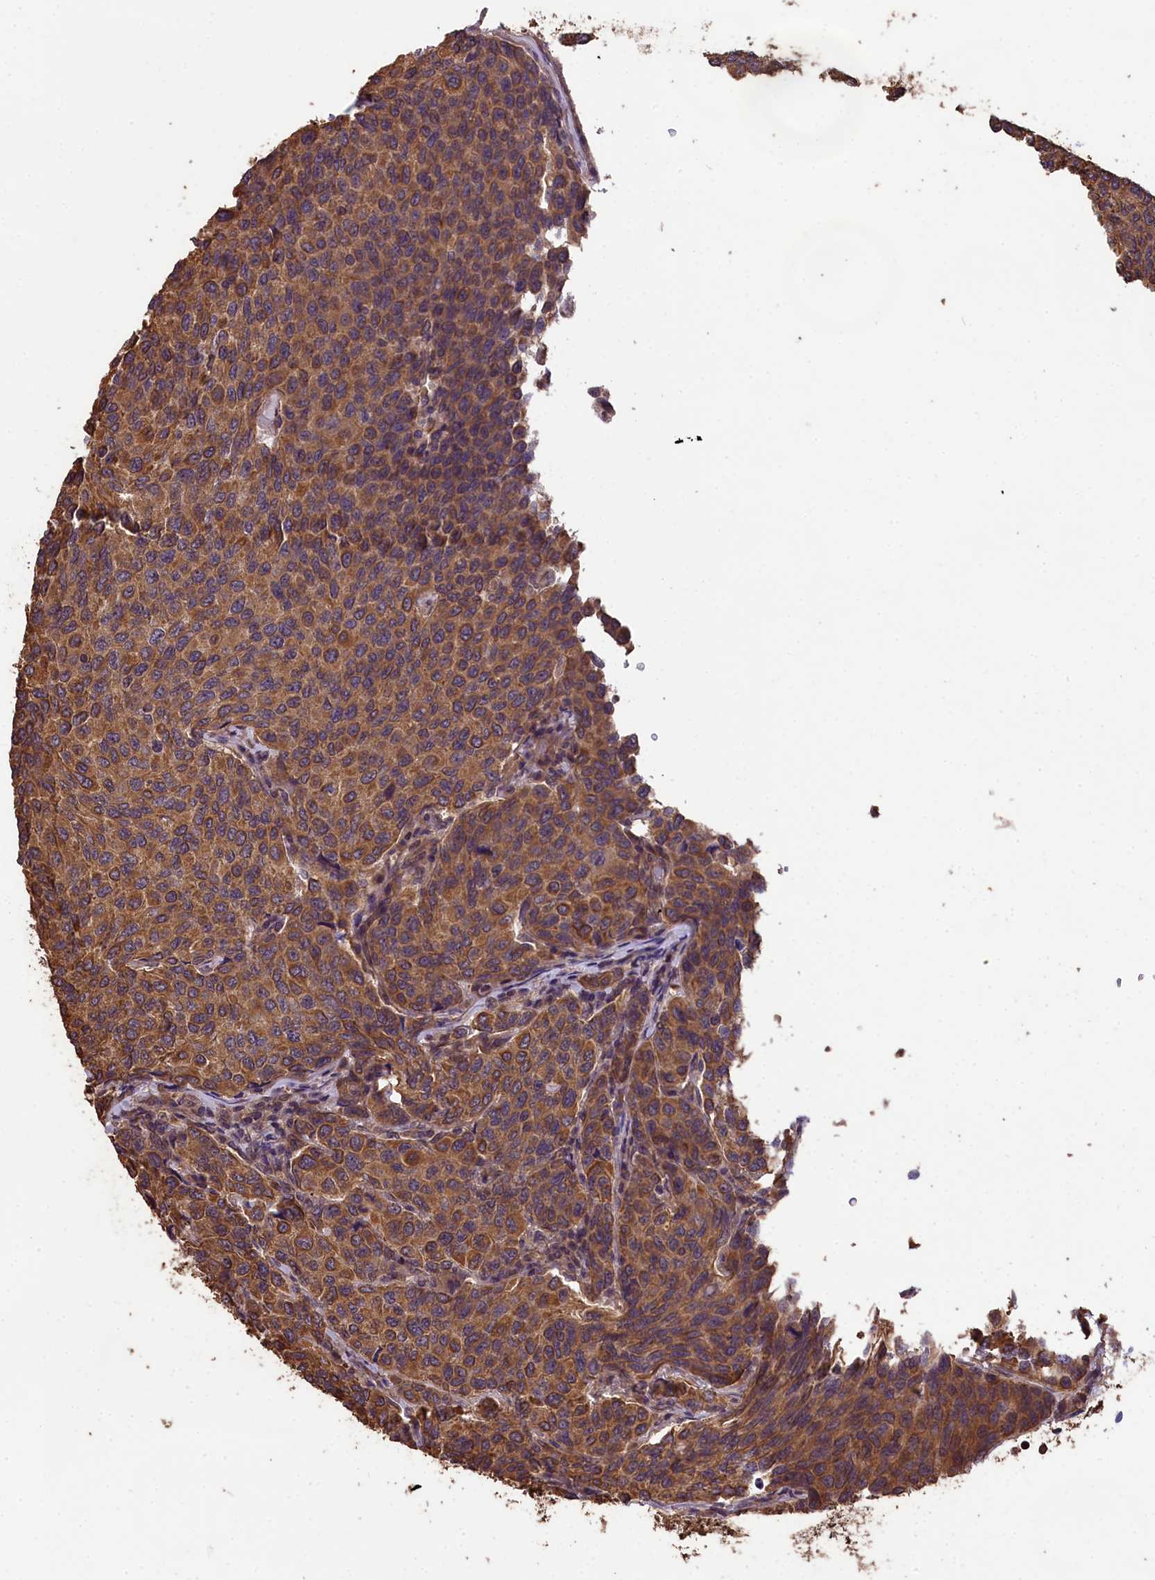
{"staining": {"intensity": "moderate", "quantity": ">75%", "location": "cytoplasmic/membranous"}, "tissue": "breast cancer", "cell_type": "Tumor cells", "image_type": "cancer", "snomed": [{"axis": "morphology", "description": "Duct carcinoma"}, {"axis": "topography", "description": "Breast"}], "caption": "IHC histopathology image of human breast invasive ductal carcinoma stained for a protein (brown), which displays medium levels of moderate cytoplasmic/membranous expression in about >75% of tumor cells.", "gene": "CHD9", "patient": {"sex": "female", "age": 55}}